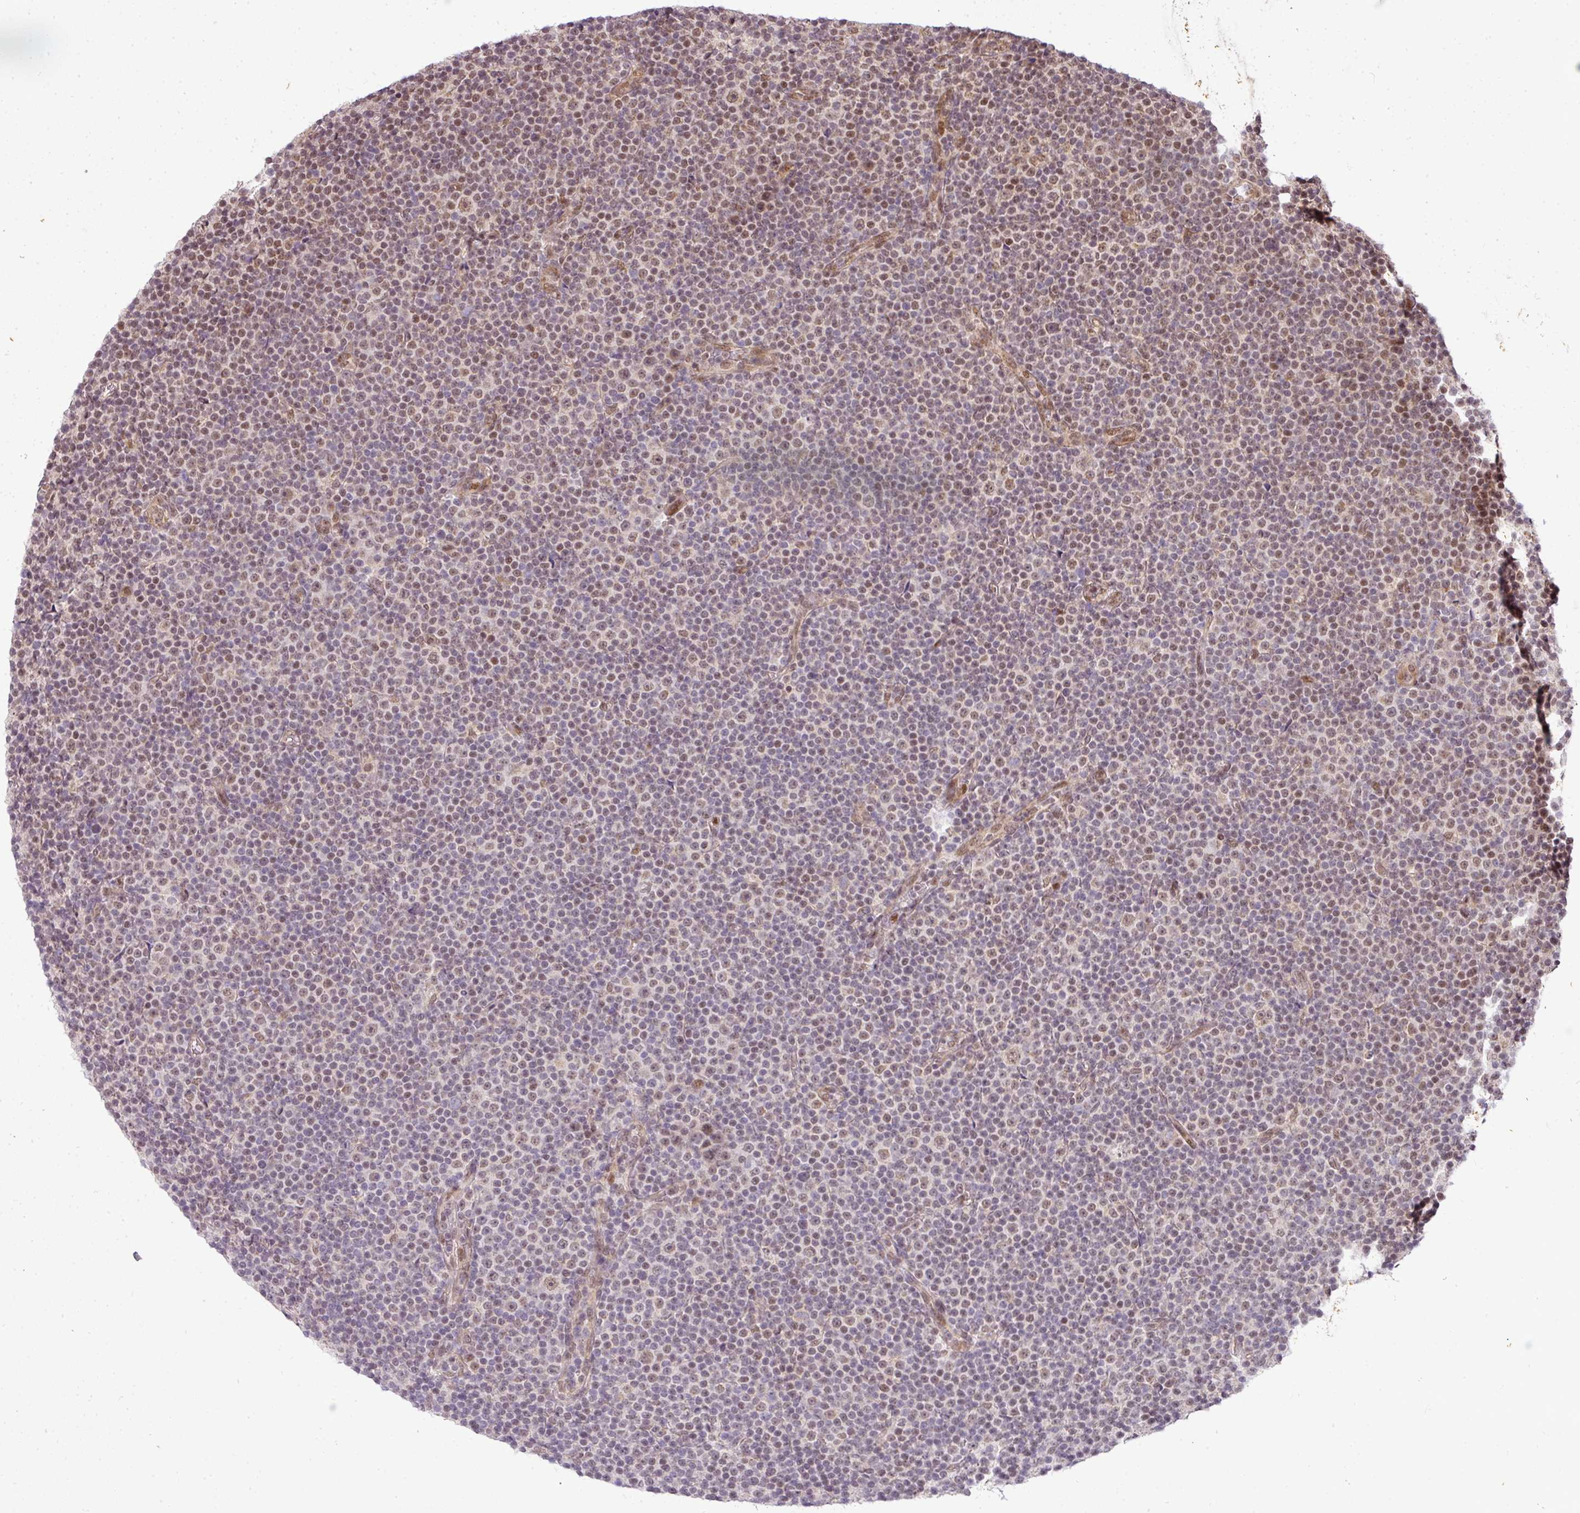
{"staining": {"intensity": "moderate", "quantity": "25%-75%", "location": "nuclear"}, "tissue": "lymphoma", "cell_type": "Tumor cells", "image_type": "cancer", "snomed": [{"axis": "morphology", "description": "Malignant lymphoma, non-Hodgkin's type, Low grade"}, {"axis": "topography", "description": "Lymph node"}], "caption": "Tumor cells show medium levels of moderate nuclear positivity in about 25%-75% of cells in lymphoma. The staining is performed using DAB brown chromogen to label protein expression. The nuclei are counter-stained blue using hematoxylin.", "gene": "C1orf226", "patient": {"sex": "female", "age": 67}}